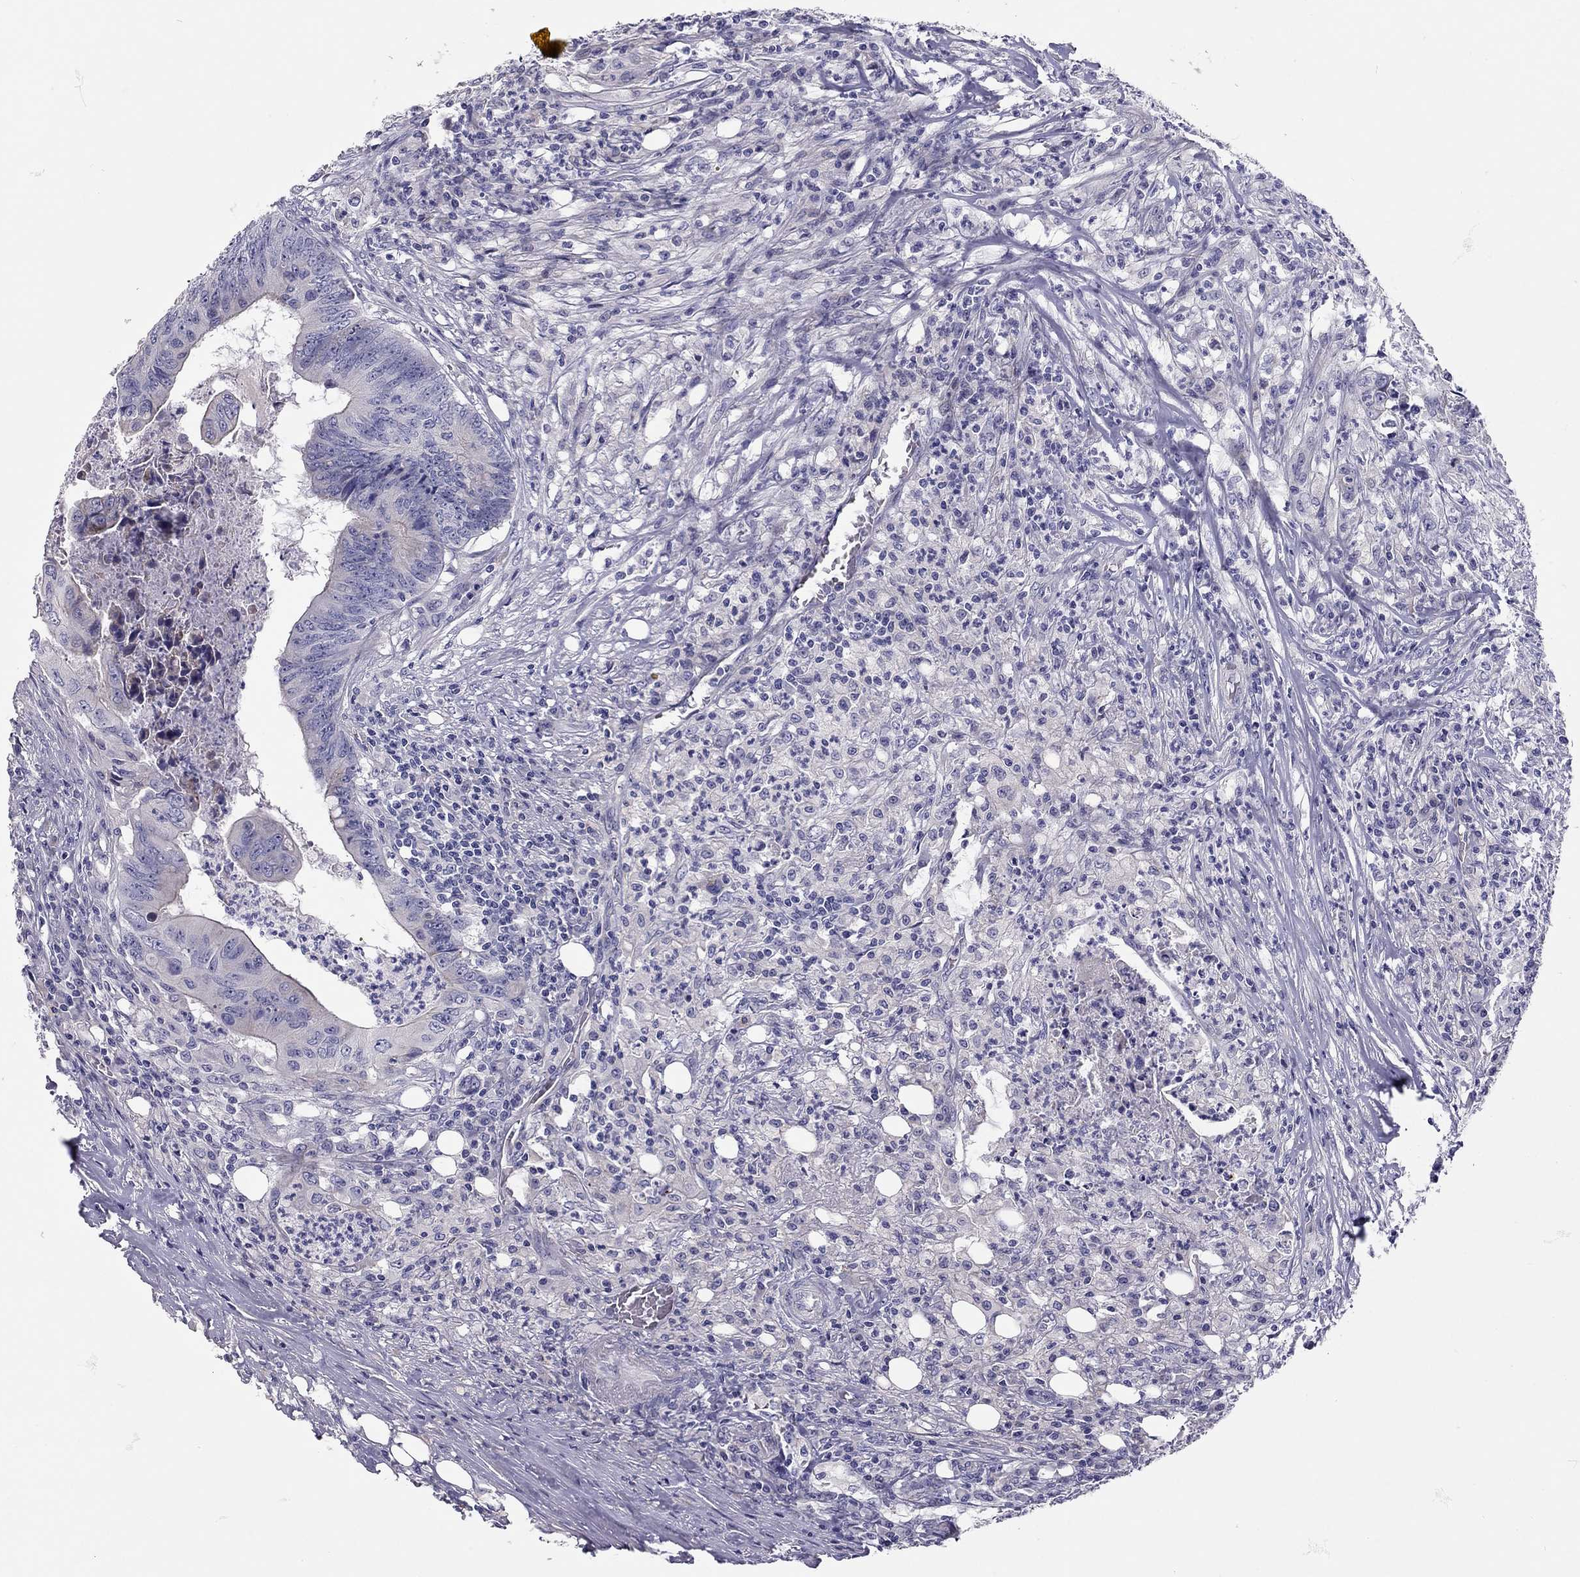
{"staining": {"intensity": "negative", "quantity": "none", "location": "none"}, "tissue": "colorectal cancer", "cell_type": "Tumor cells", "image_type": "cancer", "snomed": [{"axis": "morphology", "description": "Adenocarcinoma, NOS"}, {"axis": "topography", "description": "Colon"}], "caption": "The immunohistochemistry (IHC) photomicrograph has no significant expression in tumor cells of adenocarcinoma (colorectal) tissue.", "gene": "SCARB1", "patient": {"sex": "male", "age": 84}}